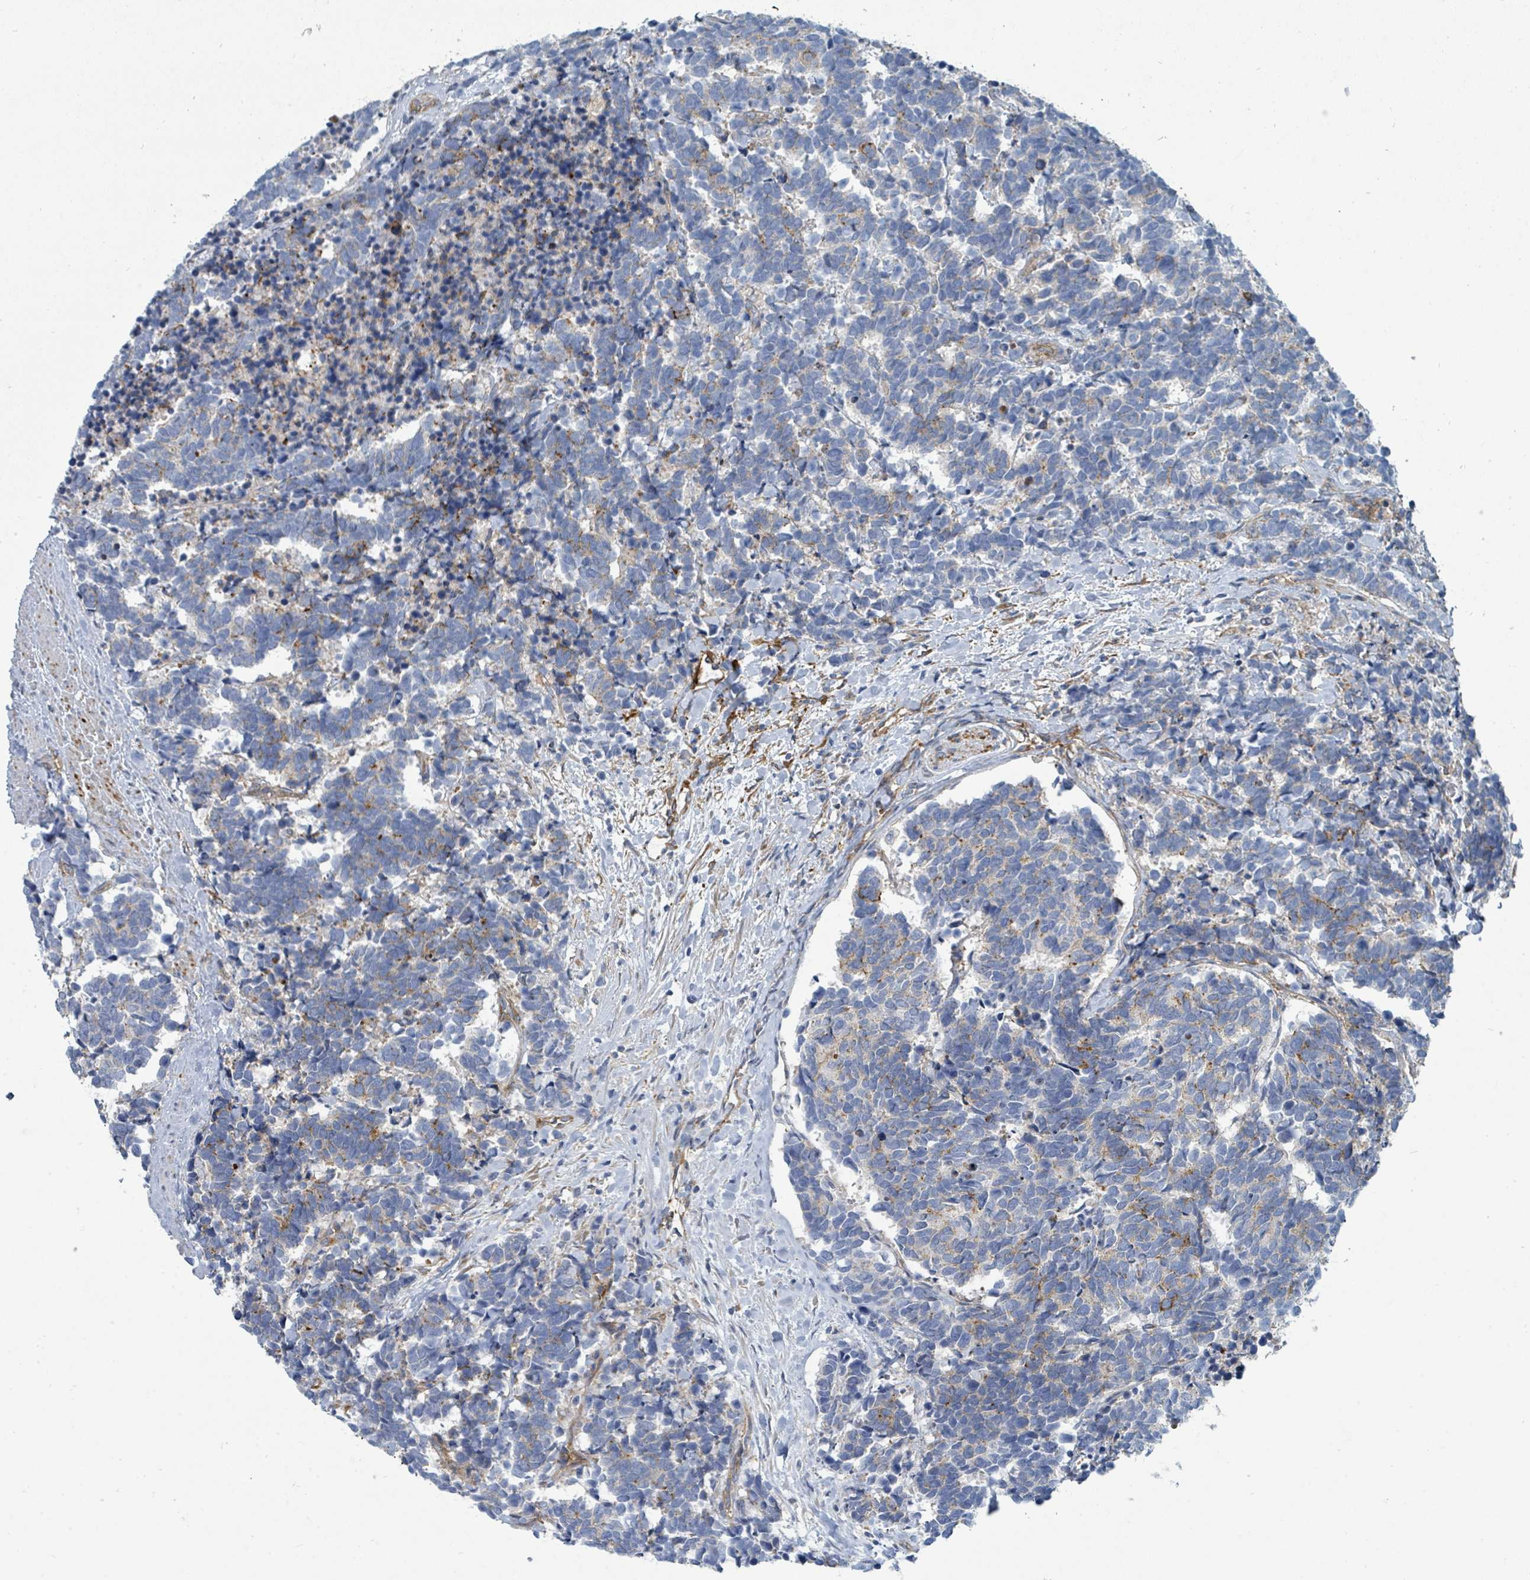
{"staining": {"intensity": "weak", "quantity": "<25%", "location": "cytoplasmic/membranous"}, "tissue": "carcinoid", "cell_type": "Tumor cells", "image_type": "cancer", "snomed": [{"axis": "morphology", "description": "Carcinoma, NOS"}, {"axis": "morphology", "description": "Carcinoid, malignant, NOS"}, {"axis": "topography", "description": "Prostate"}], "caption": "DAB immunohistochemical staining of carcinoid (malignant) demonstrates no significant expression in tumor cells.", "gene": "IFIT1", "patient": {"sex": "male", "age": 57}}